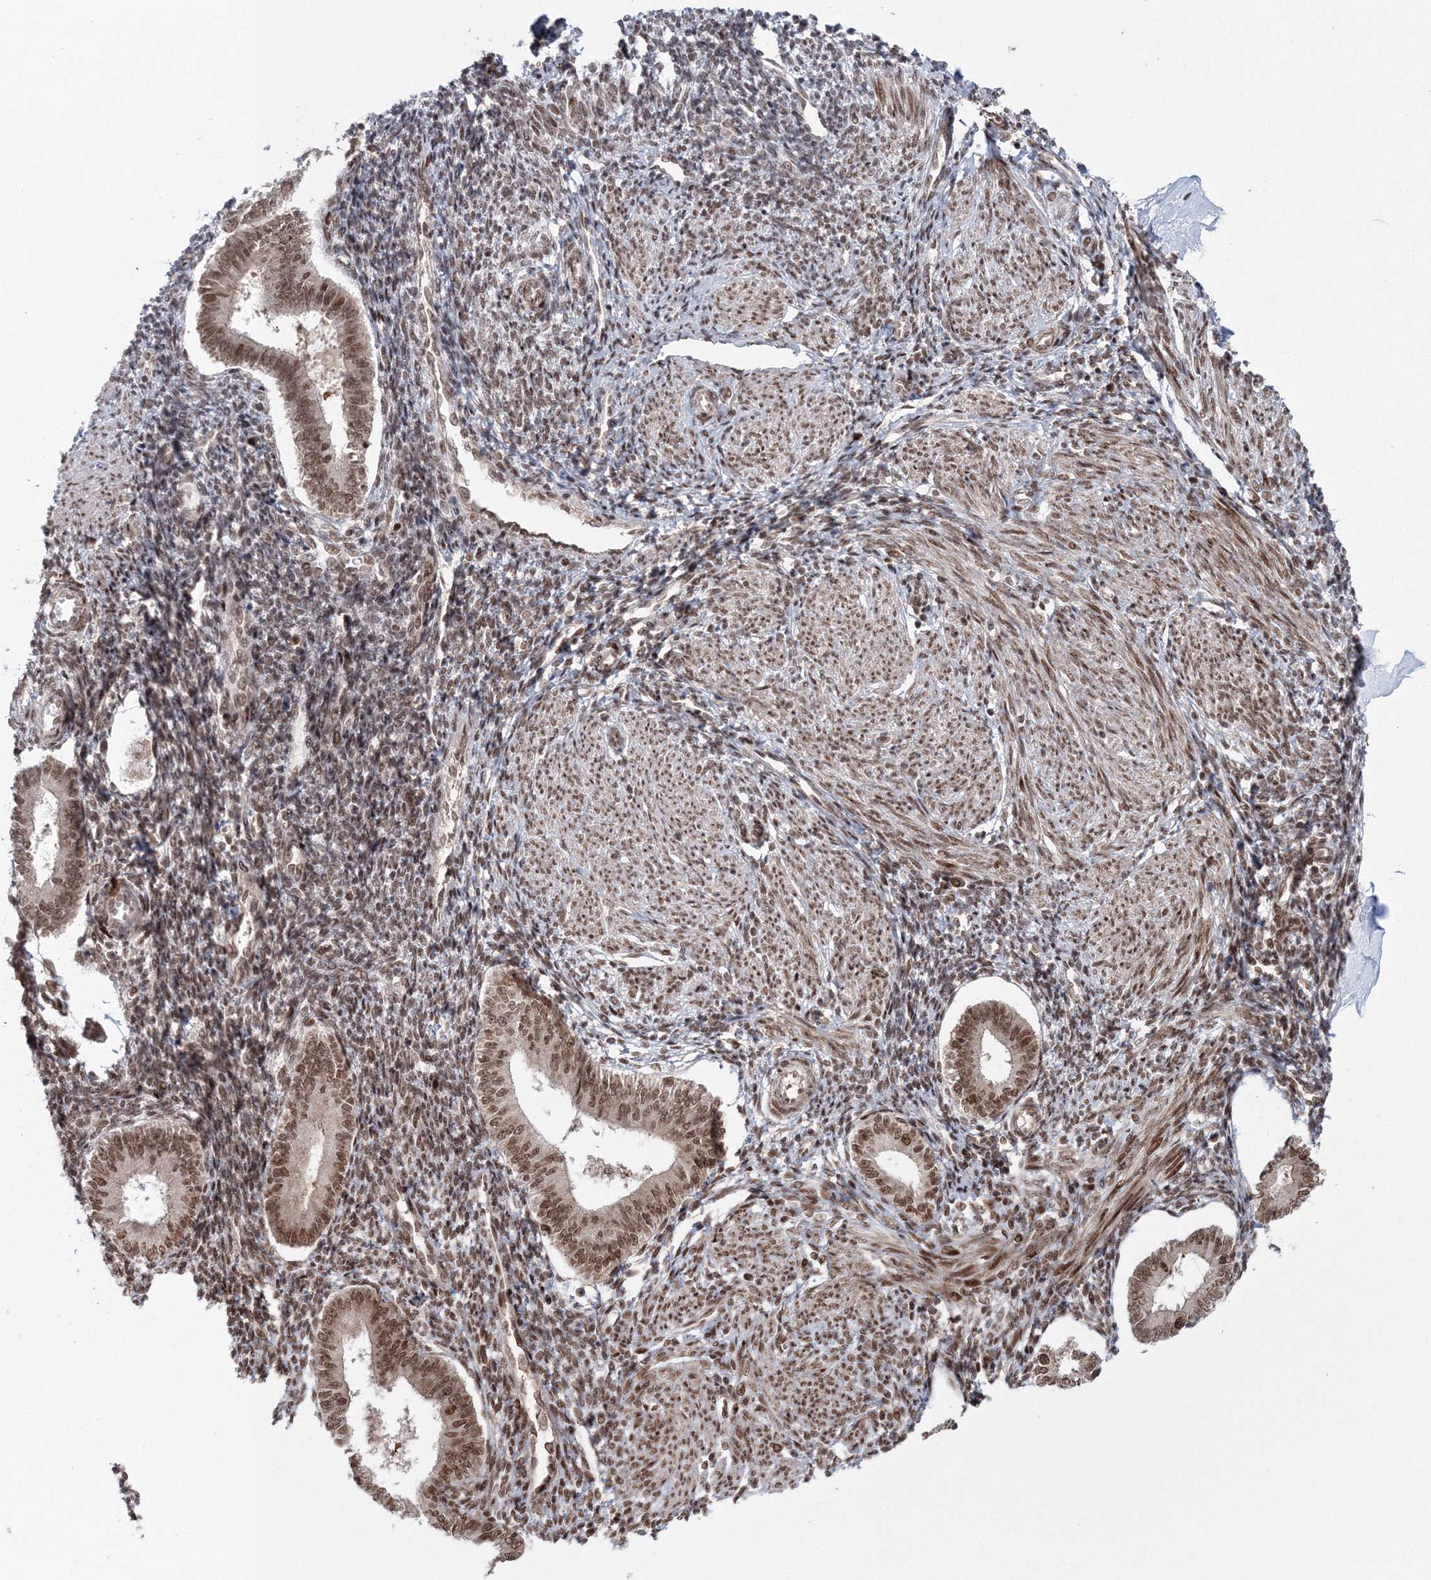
{"staining": {"intensity": "moderate", "quantity": "<25%", "location": "nuclear"}, "tissue": "endometrium", "cell_type": "Cells in endometrial stroma", "image_type": "normal", "snomed": [{"axis": "morphology", "description": "Normal tissue, NOS"}, {"axis": "topography", "description": "Uterus"}, {"axis": "topography", "description": "Endometrium"}], "caption": "IHC image of normal human endometrium stained for a protein (brown), which reveals low levels of moderate nuclear positivity in about <25% of cells in endometrial stroma.", "gene": "NOA1", "patient": {"sex": "female", "age": 48}}